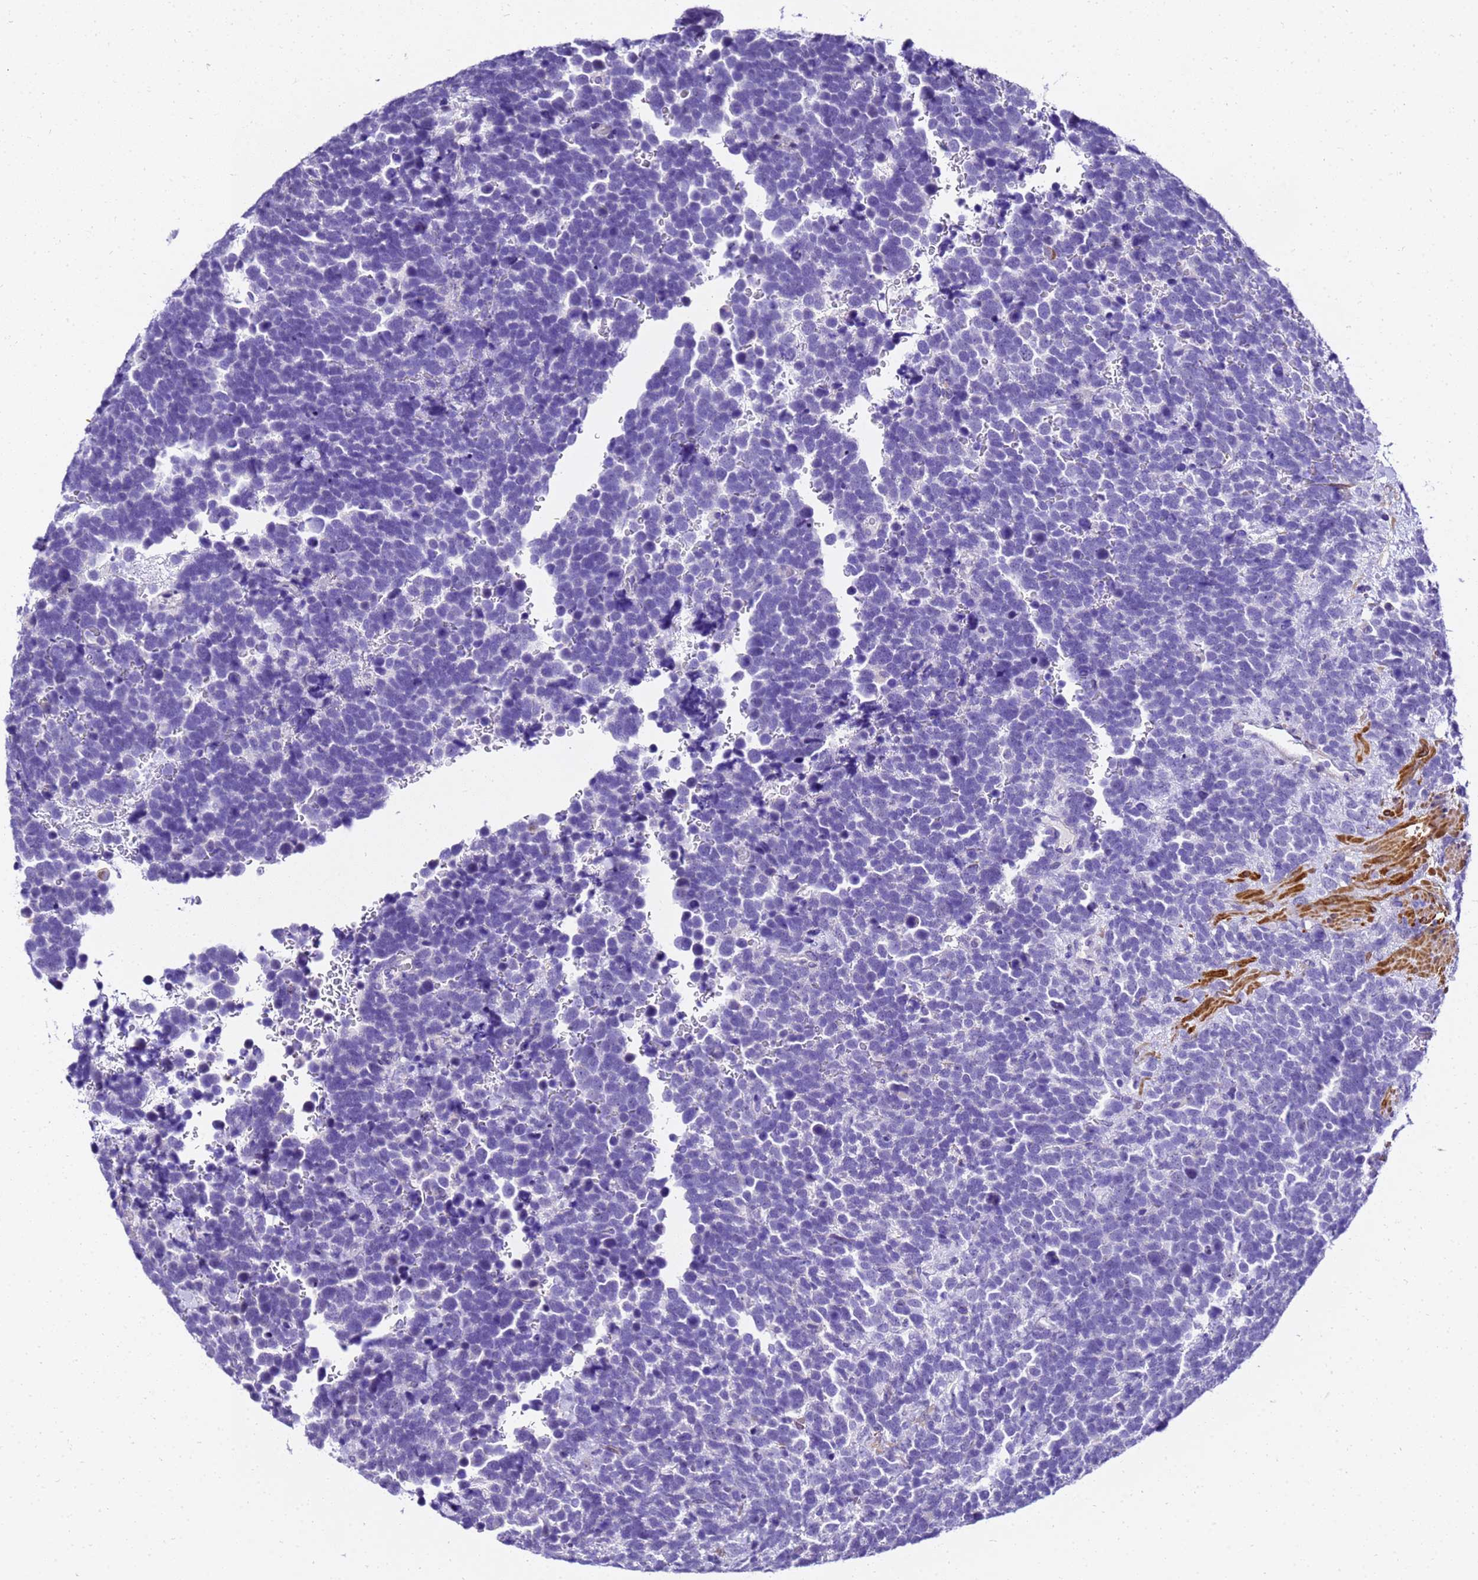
{"staining": {"intensity": "negative", "quantity": "none", "location": "none"}, "tissue": "urothelial cancer", "cell_type": "Tumor cells", "image_type": "cancer", "snomed": [{"axis": "morphology", "description": "Urothelial carcinoma, High grade"}, {"axis": "topography", "description": "Urinary bladder"}], "caption": "Immunohistochemical staining of urothelial cancer reveals no significant positivity in tumor cells.", "gene": "HSPB6", "patient": {"sex": "female", "age": 82}}